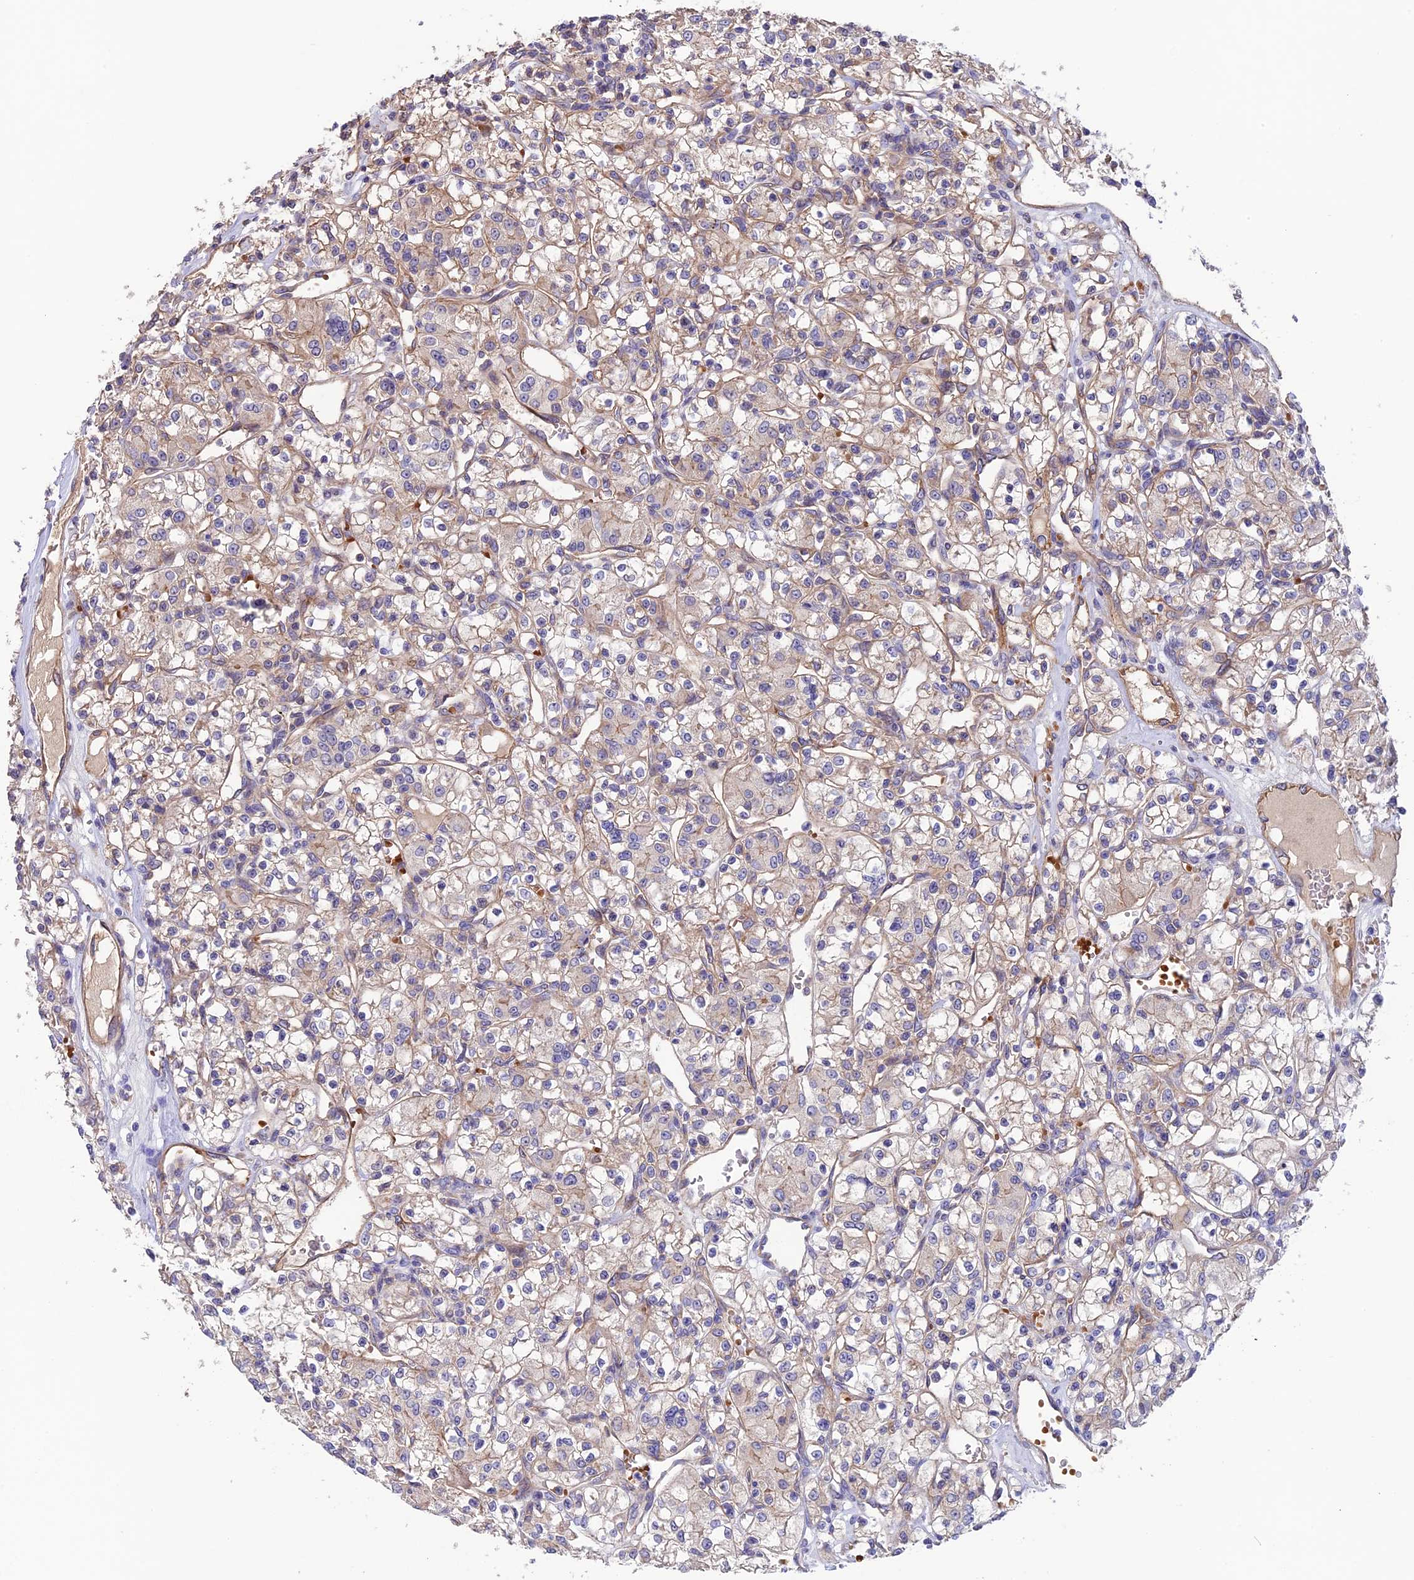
{"staining": {"intensity": "weak", "quantity": "25%-75%", "location": "cytoplasmic/membranous"}, "tissue": "renal cancer", "cell_type": "Tumor cells", "image_type": "cancer", "snomed": [{"axis": "morphology", "description": "Adenocarcinoma, NOS"}, {"axis": "topography", "description": "Kidney"}], "caption": "High-power microscopy captured an immunohistochemistry (IHC) image of renal cancer (adenocarcinoma), revealing weak cytoplasmic/membranous positivity in about 25%-75% of tumor cells. (DAB (3,3'-diaminobenzidine) IHC with brightfield microscopy, high magnification).", "gene": "DUS3L", "patient": {"sex": "female", "age": 59}}